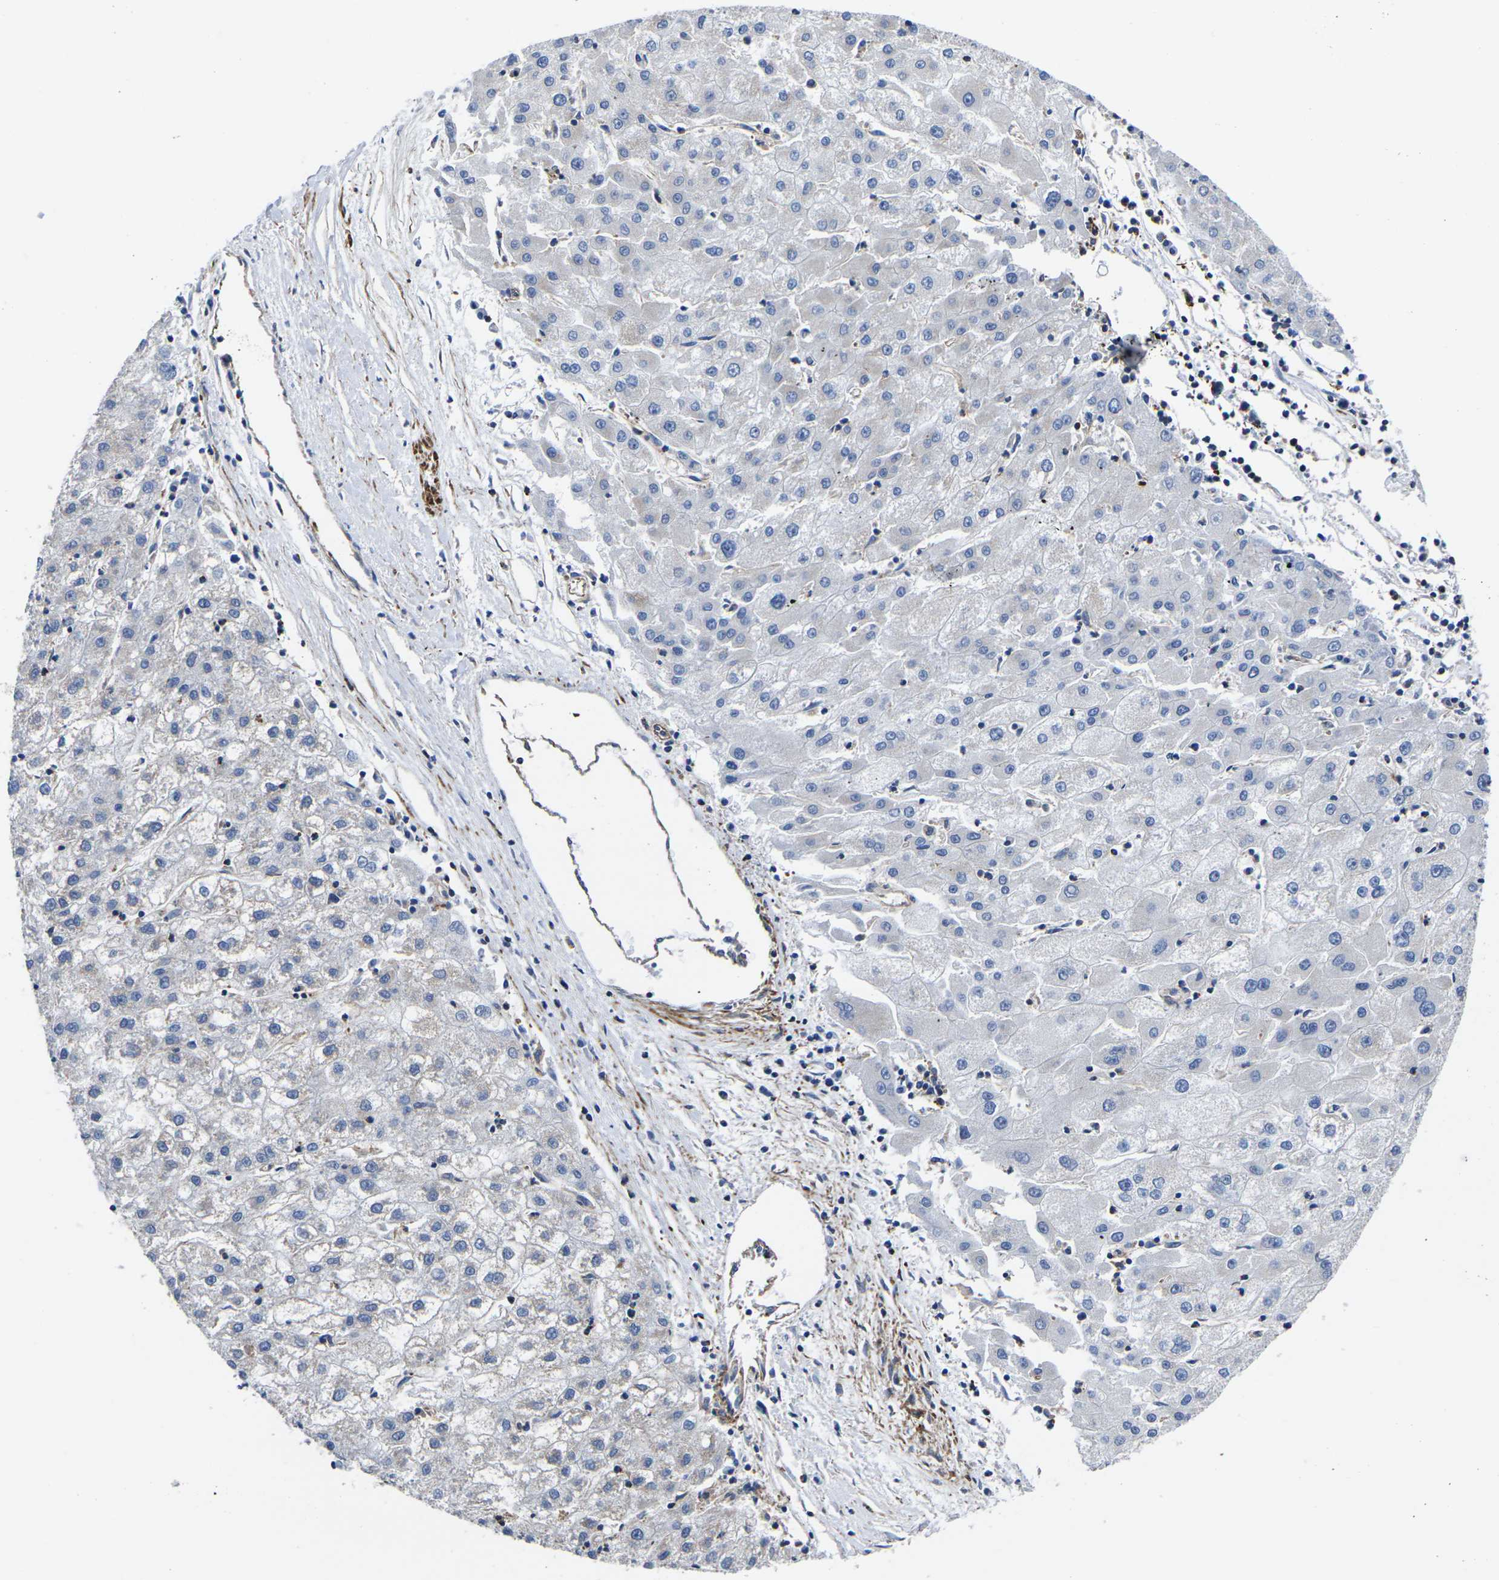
{"staining": {"intensity": "negative", "quantity": "none", "location": "none"}, "tissue": "liver cancer", "cell_type": "Tumor cells", "image_type": "cancer", "snomed": [{"axis": "morphology", "description": "Carcinoma, Hepatocellular, NOS"}, {"axis": "topography", "description": "Liver"}], "caption": "DAB (3,3'-diaminobenzidine) immunohistochemical staining of liver cancer (hepatocellular carcinoma) exhibits no significant staining in tumor cells. (DAB (3,3'-diaminobenzidine) immunohistochemistry with hematoxylin counter stain).", "gene": "GPR4", "patient": {"sex": "male", "age": 72}}